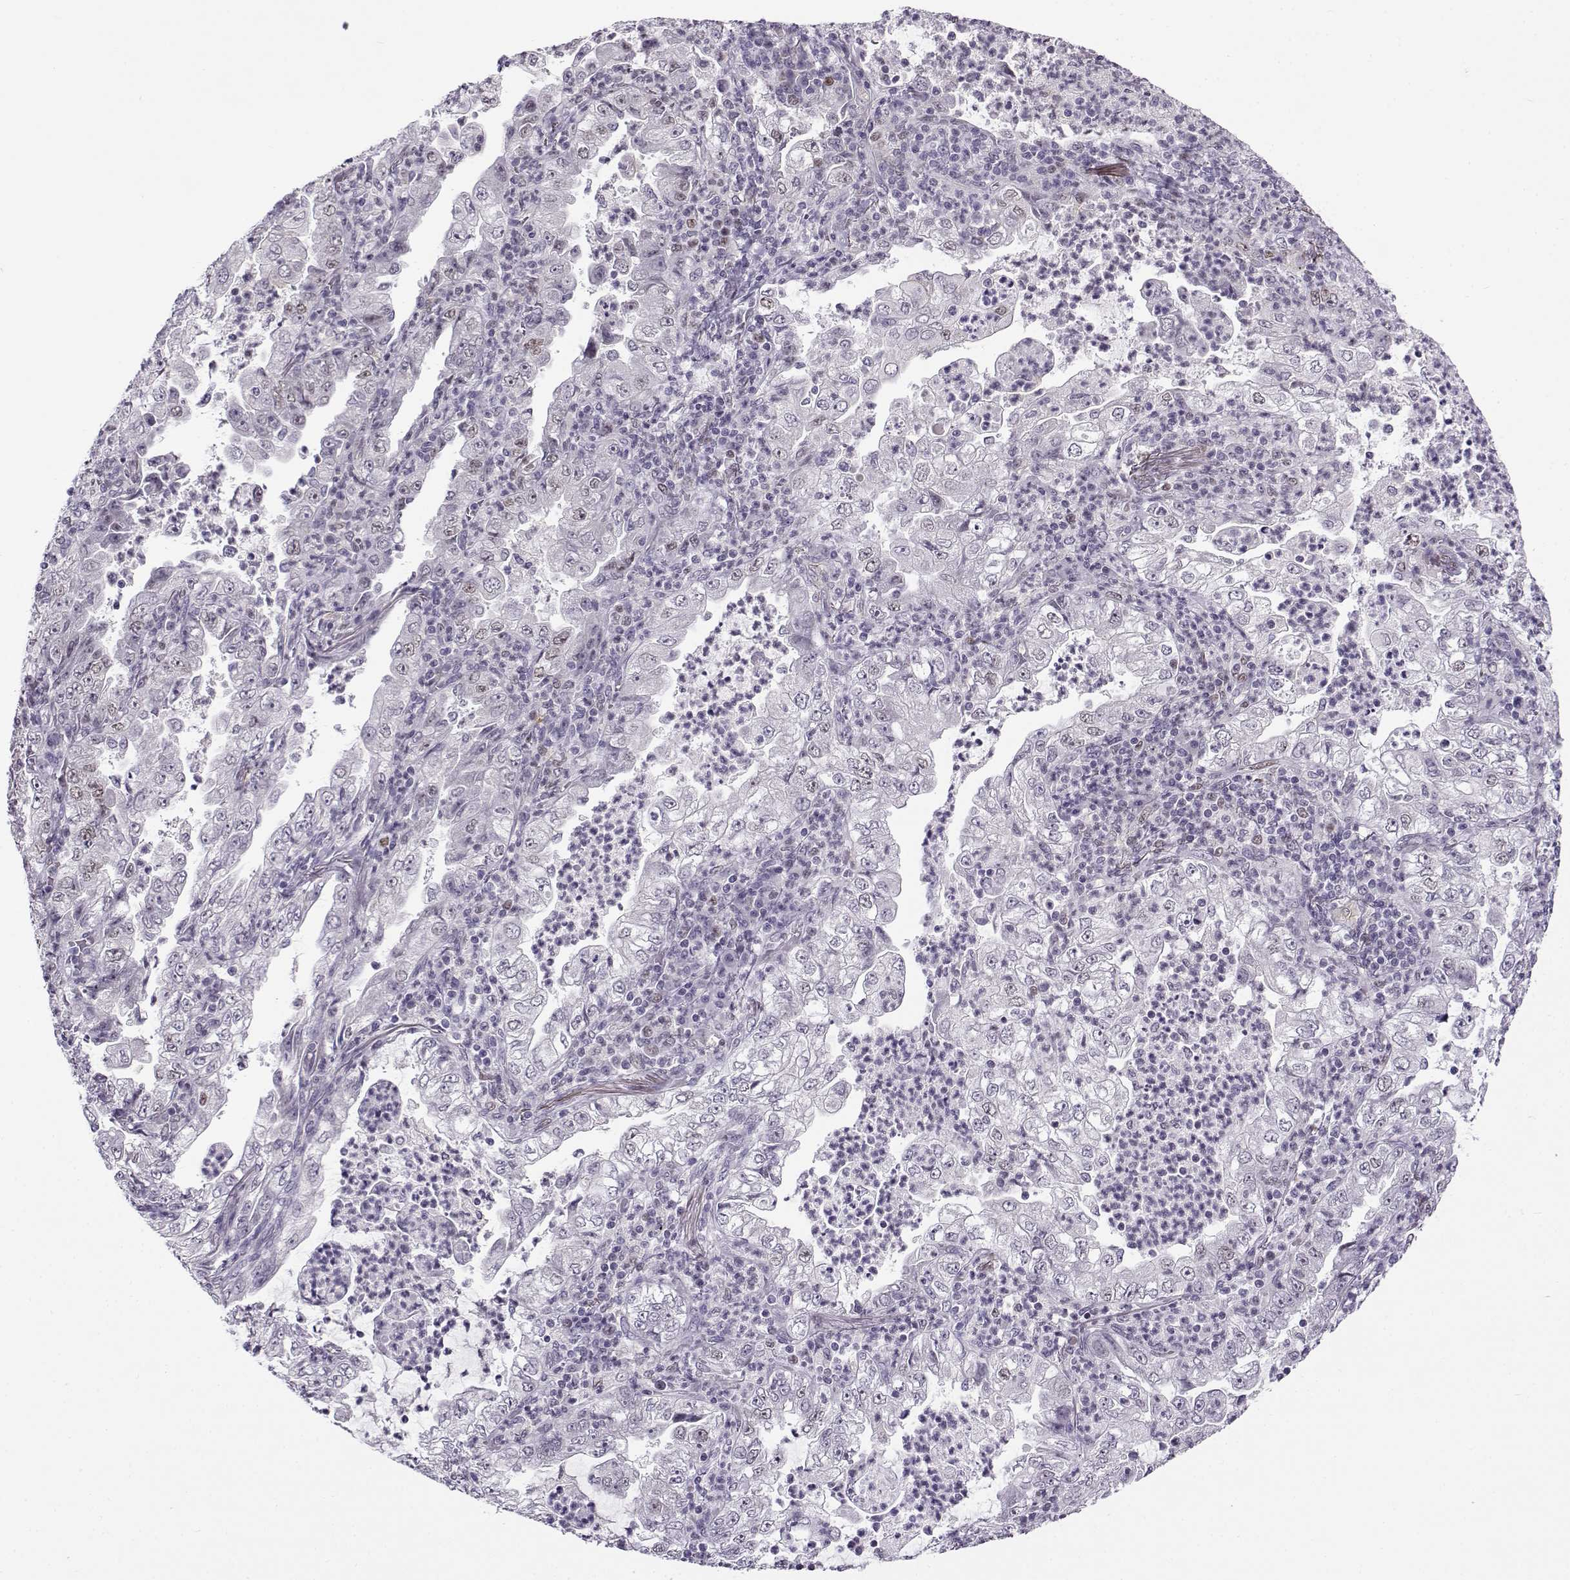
{"staining": {"intensity": "negative", "quantity": "none", "location": "none"}, "tissue": "lung cancer", "cell_type": "Tumor cells", "image_type": "cancer", "snomed": [{"axis": "morphology", "description": "Adenocarcinoma, NOS"}, {"axis": "topography", "description": "Lung"}], "caption": "Protein analysis of lung adenocarcinoma displays no significant staining in tumor cells.", "gene": "BACH1", "patient": {"sex": "female", "age": 73}}